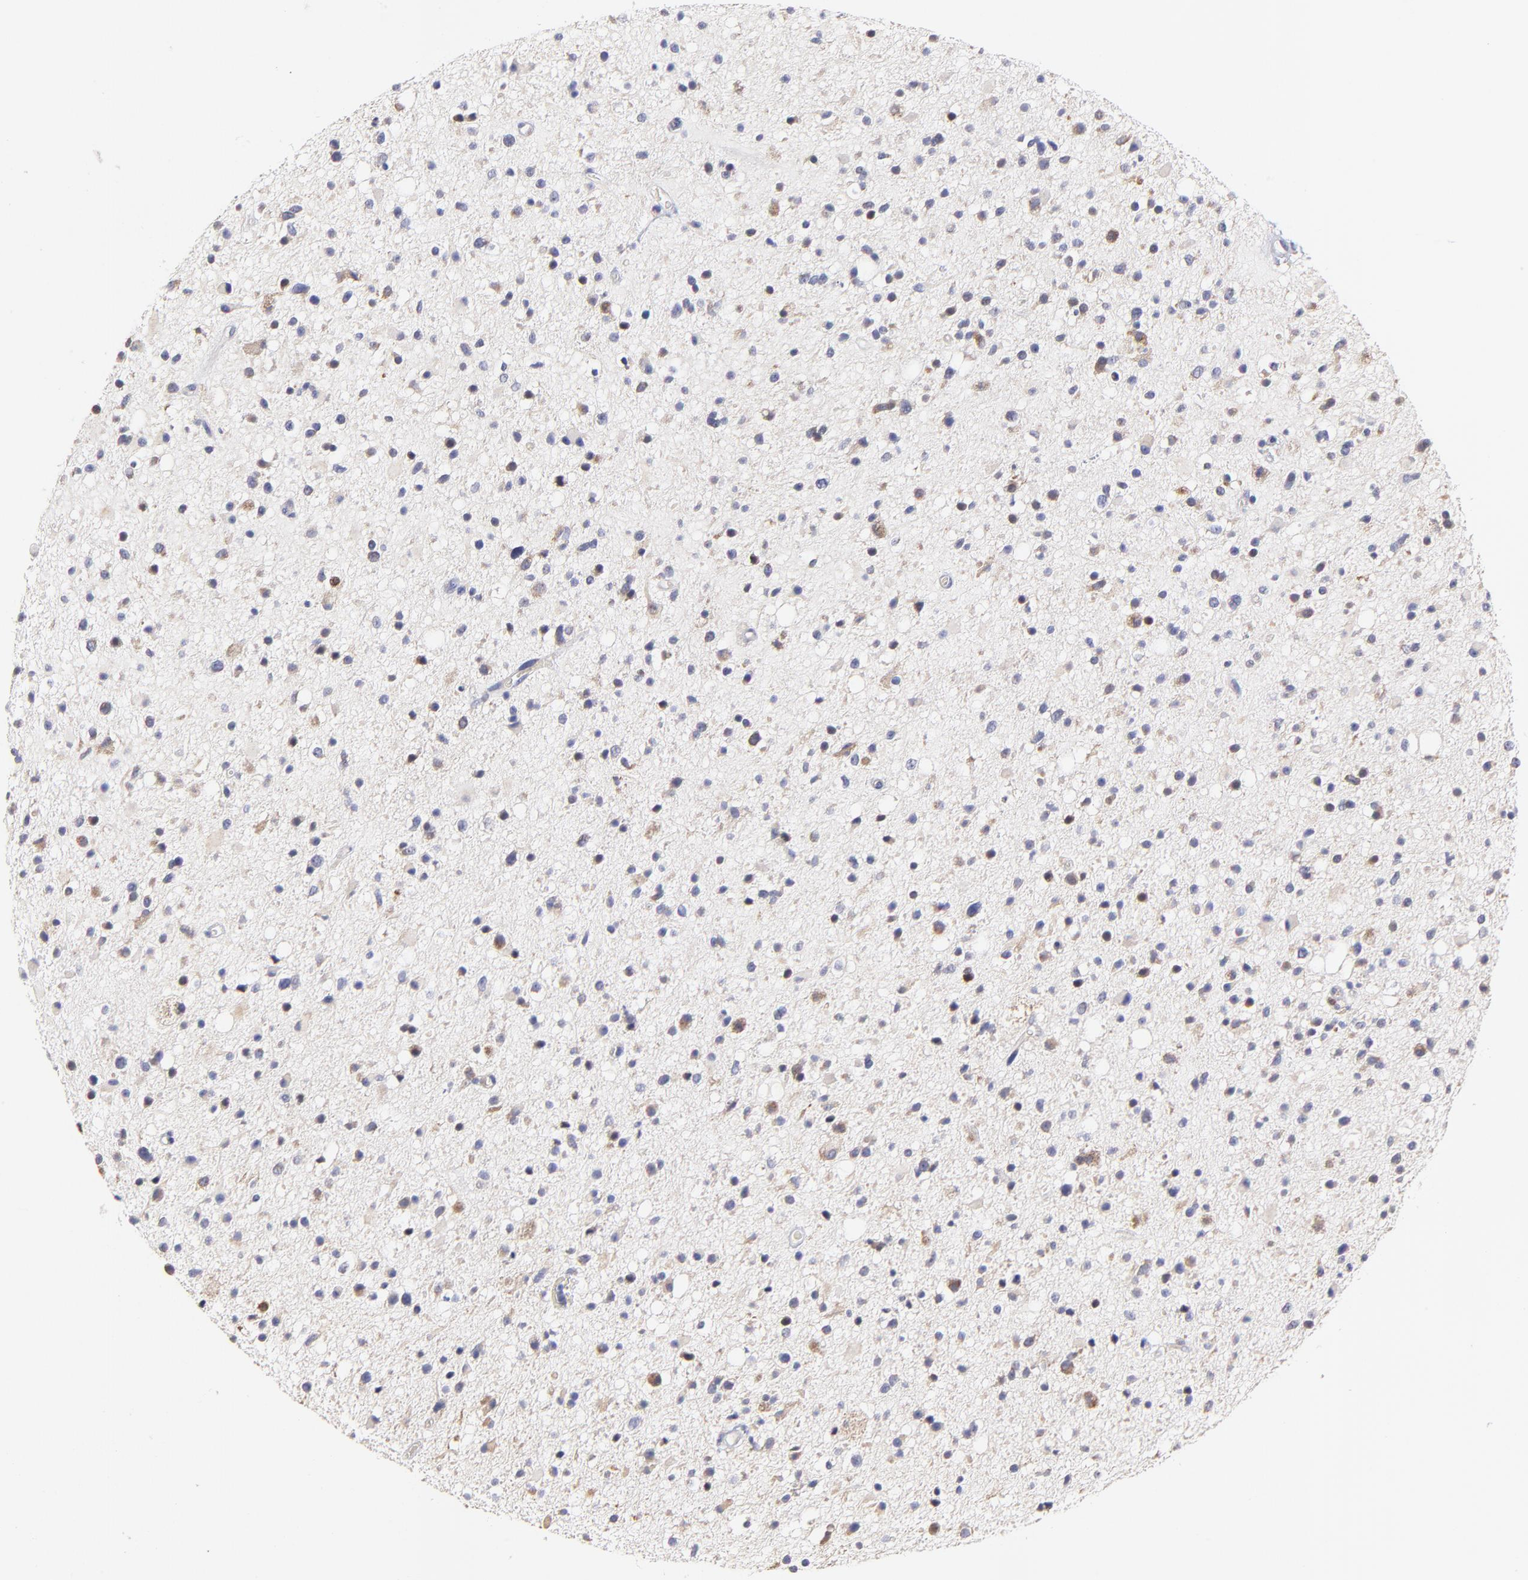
{"staining": {"intensity": "weak", "quantity": "25%-75%", "location": "cytoplasmic/membranous"}, "tissue": "glioma", "cell_type": "Tumor cells", "image_type": "cancer", "snomed": [{"axis": "morphology", "description": "Glioma, malignant, High grade"}, {"axis": "topography", "description": "Brain"}], "caption": "Immunohistochemistry micrograph of neoplastic tissue: human glioma stained using immunohistochemistry displays low levels of weak protein expression localized specifically in the cytoplasmic/membranous of tumor cells, appearing as a cytoplasmic/membranous brown color.", "gene": "GCSAM", "patient": {"sex": "male", "age": 33}}